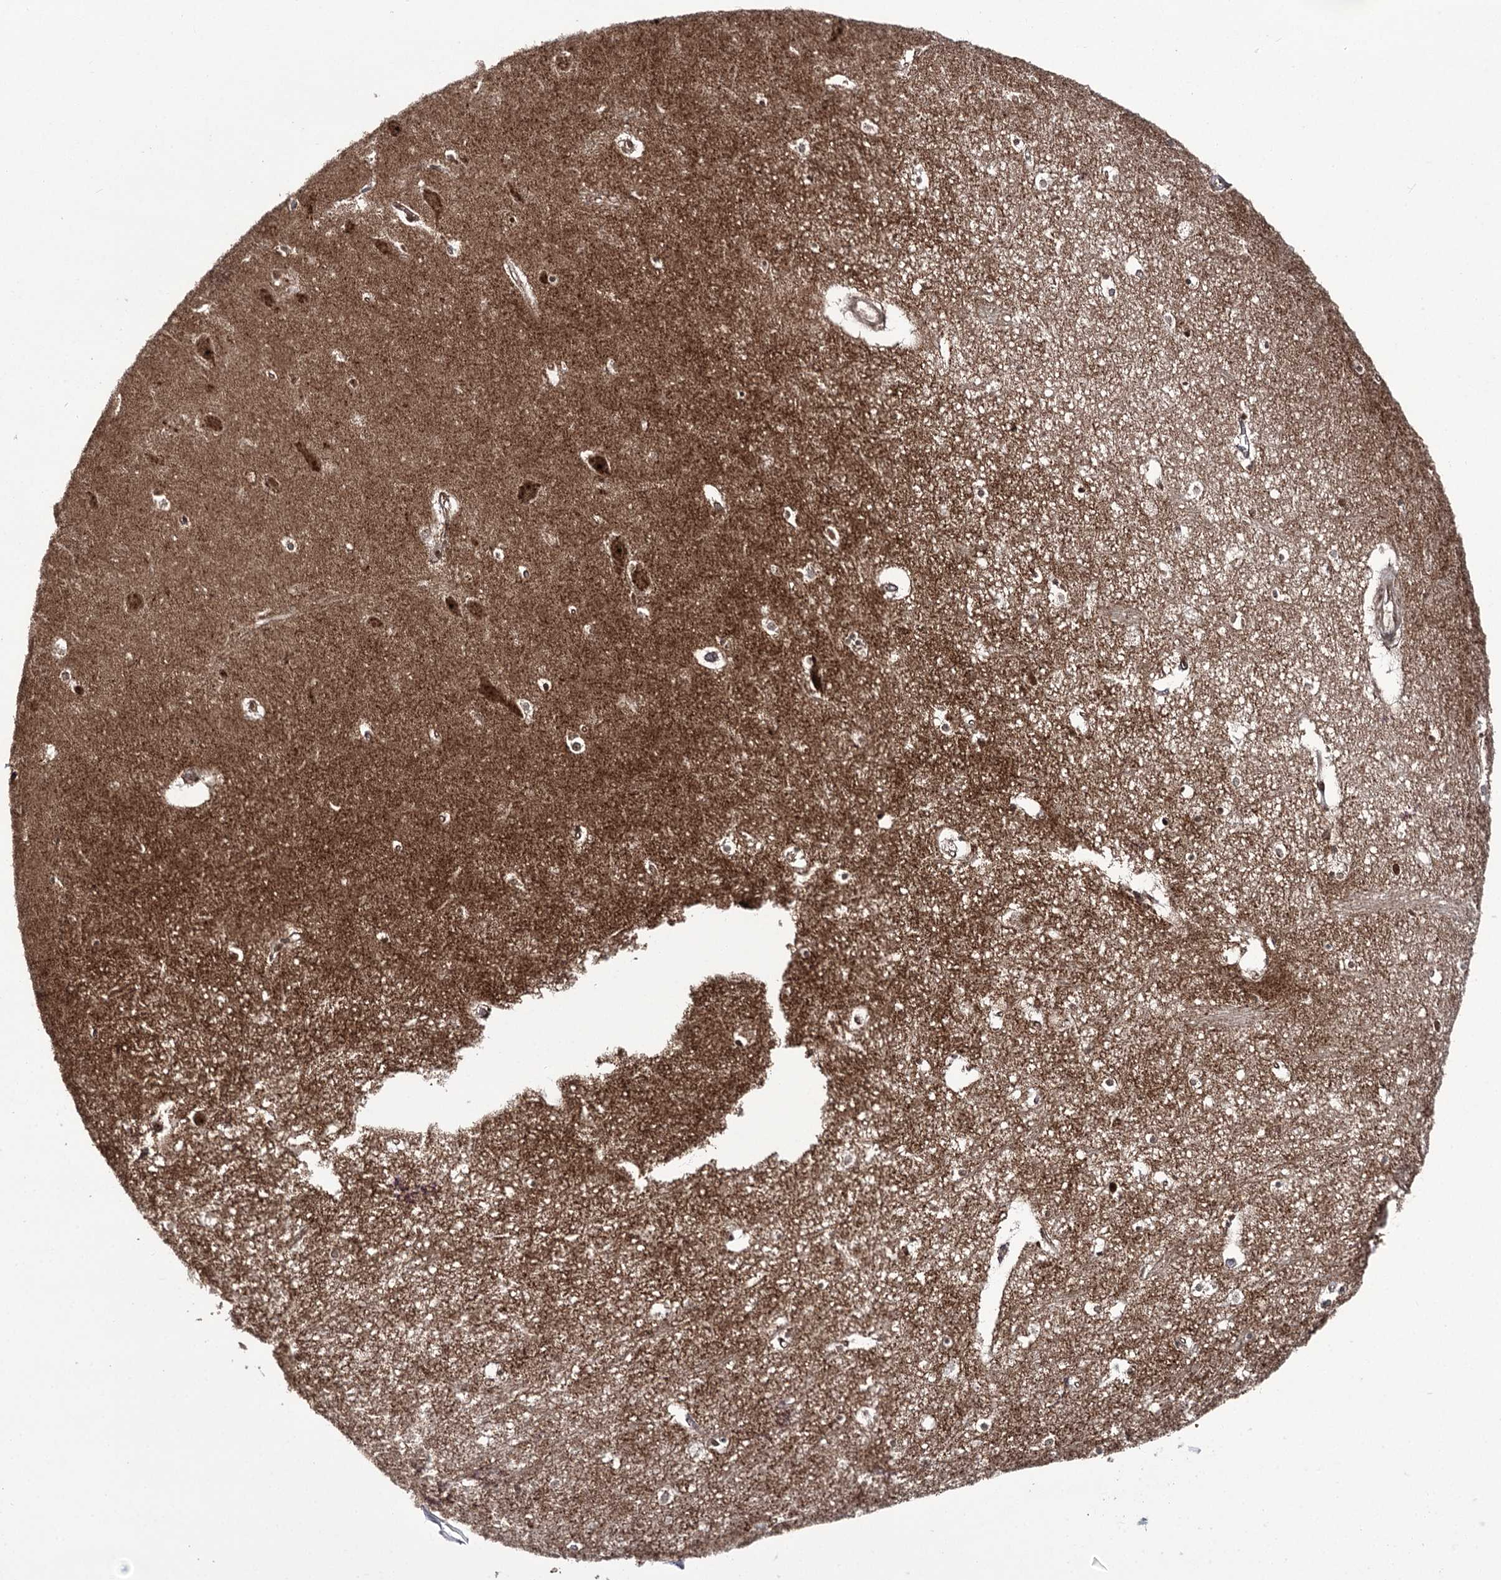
{"staining": {"intensity": "moderate", "quantity": "<25%", "location": "cytoplasmic/membranous,nuclear"}, "tissue": "hippocampus", "cell_type": "Glial cells", "image_type": "normal", "snomed": [{"axis": "morphology", "description": "Normal tissue, NOS"}, {"axis": "topography", "description": "Hippocampus"}], "caption": "High-magnification brightfield microscopy of unremarkable hippocampus stained with DAB (brown) and counterstained with hematoxylin (blue). glial cells exhibit moderate cytoplasmic/membranous,nuclear staining is appreciated in about<25% of cells.", "gene": "ERCC3", "patient": {"sex": "female", "age": 64}}